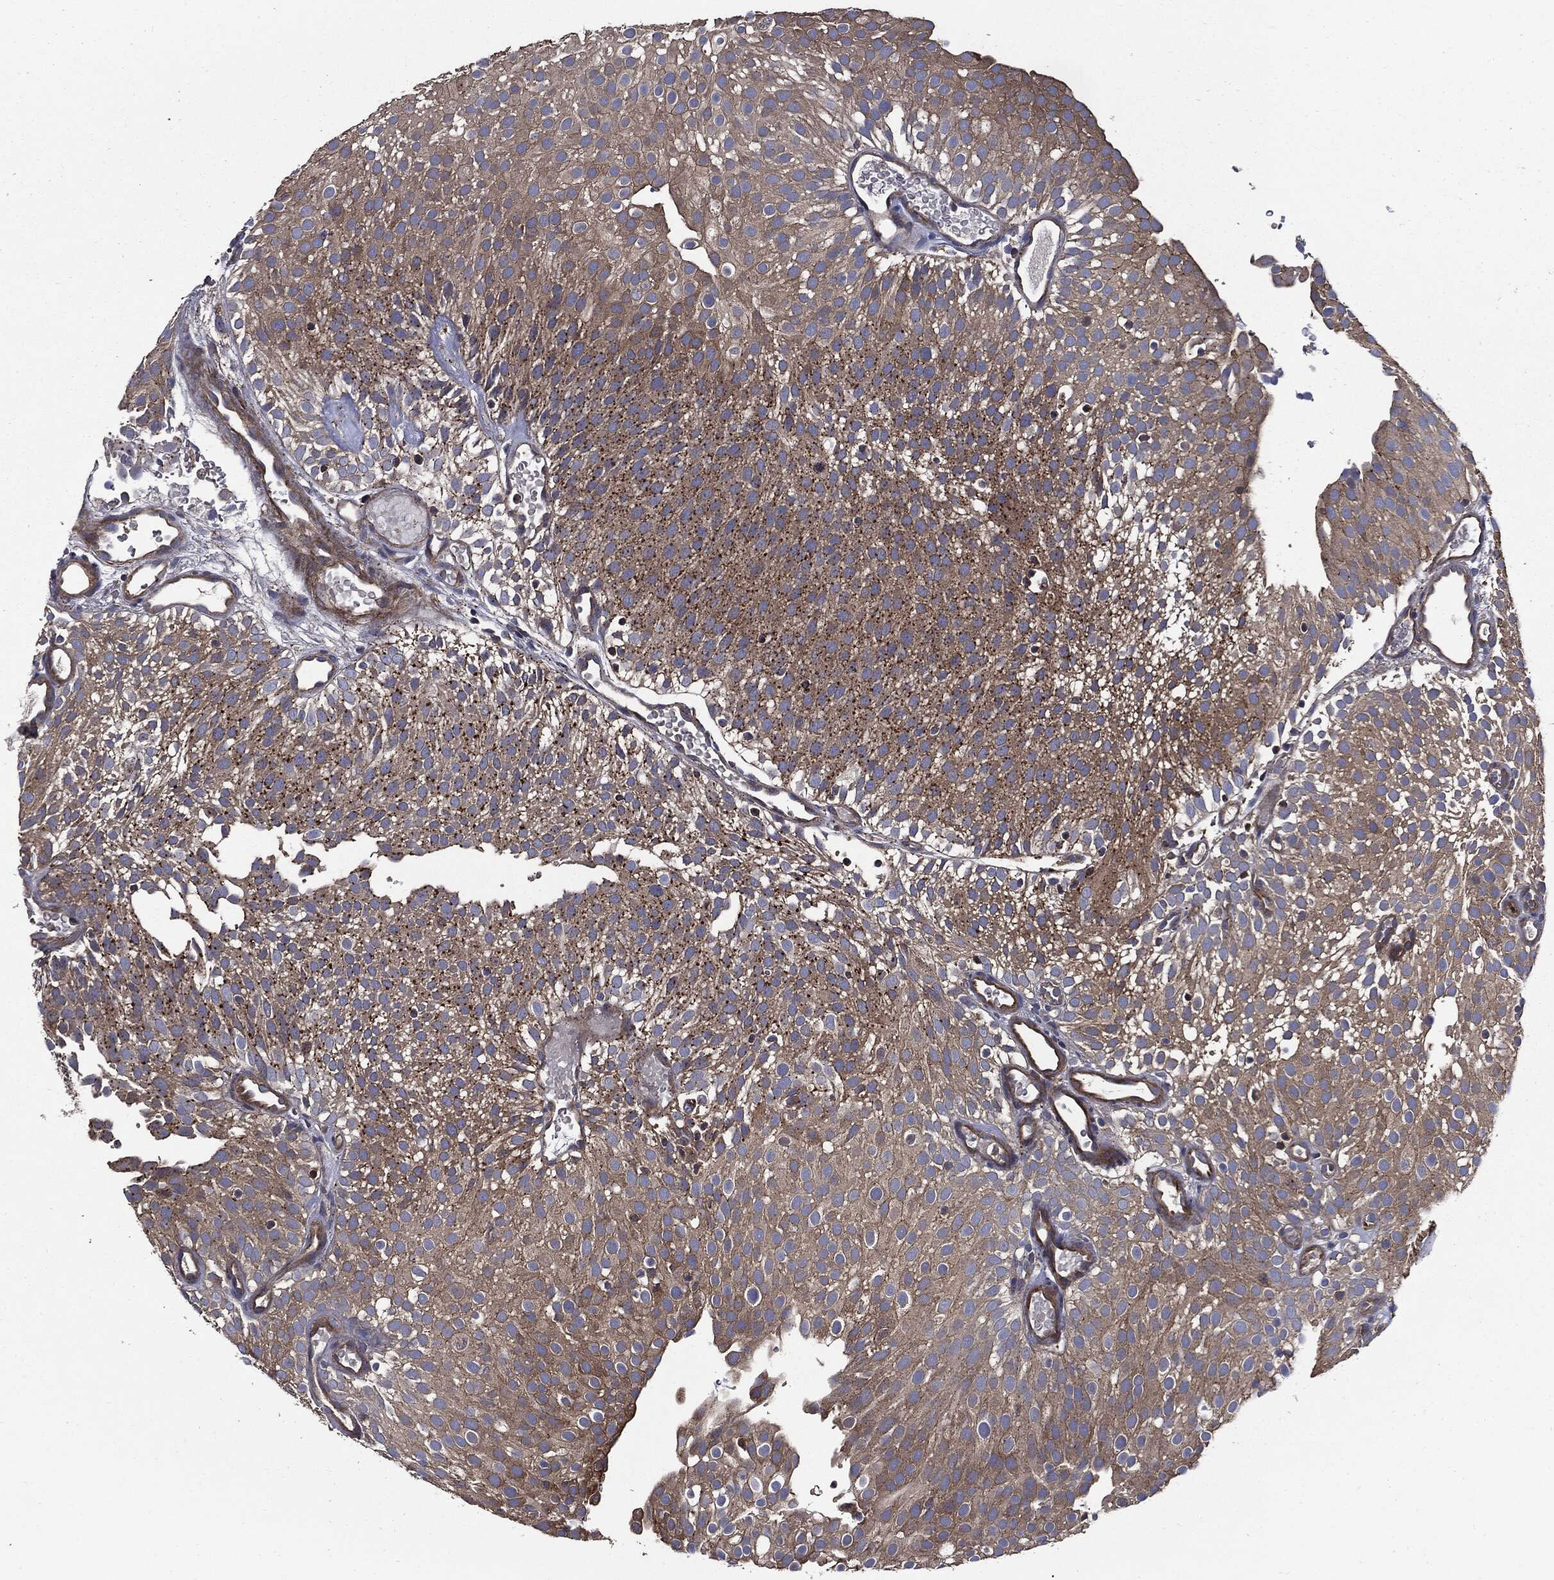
{"staining": {"intensity": "moderate", "quantity": "25%-75%", "location": "cytoplasmic/membranous"}, "tissue": "urothelial cancer", "cell_type": "Tumor cells", "image_type": "cancer", "snomed": [{"axis": "morphology", "description": "Urothelial carcinoma, Low grade"}, {"axis": "topography", "description": "Urinary bladder"}], "caption": "A brown stain highlights moderate cytoplasmic/membranous positivity of a protein in human low-grade urothelial carcinoma tumor cells.", "gene": "PDCD6IP", "patient": {"sex": "male", "age": 78}}